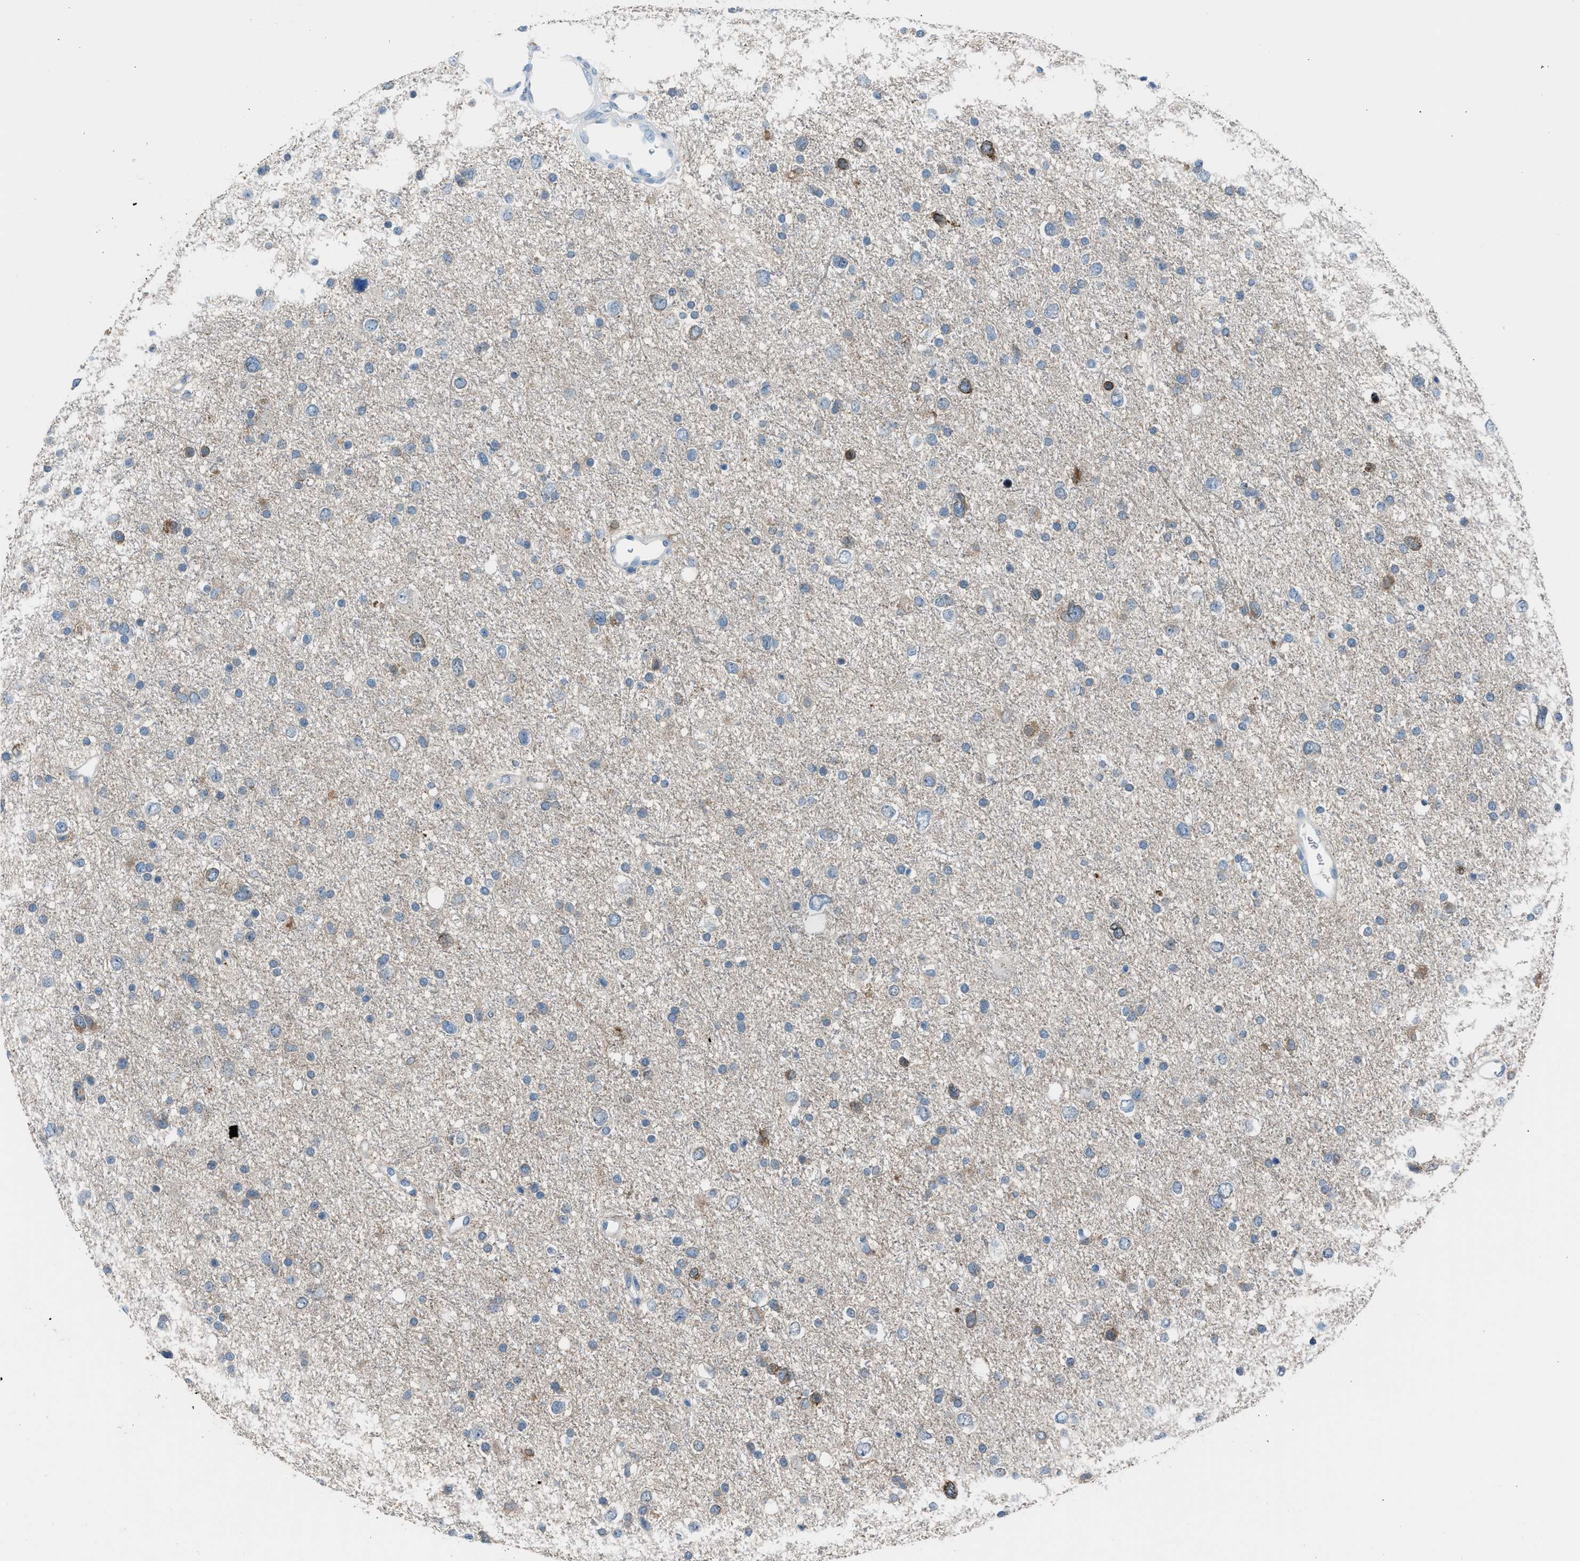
{"staining": {"intensity": "weak", "quantity": "<25%", "location": "cytoplasmic/membranous"}, "tissue": "glioma", "cell_type": "Tumor cells", "image_type": "cancer", "snomed": [{"axis": "morphology", "description": "Glioma, malignant, Low grade"}, {"axis": "topography", "description": "Brain"}], "caption": "This micrograph is of malignant glioma (low-grade) stained with immunohistochemistry to label a protein in brown with the nuclei are counter-stained blue. There is no expression in tumor cells.", "gene": "RNF41", "patient": {"sex": "female", "age": 37}}